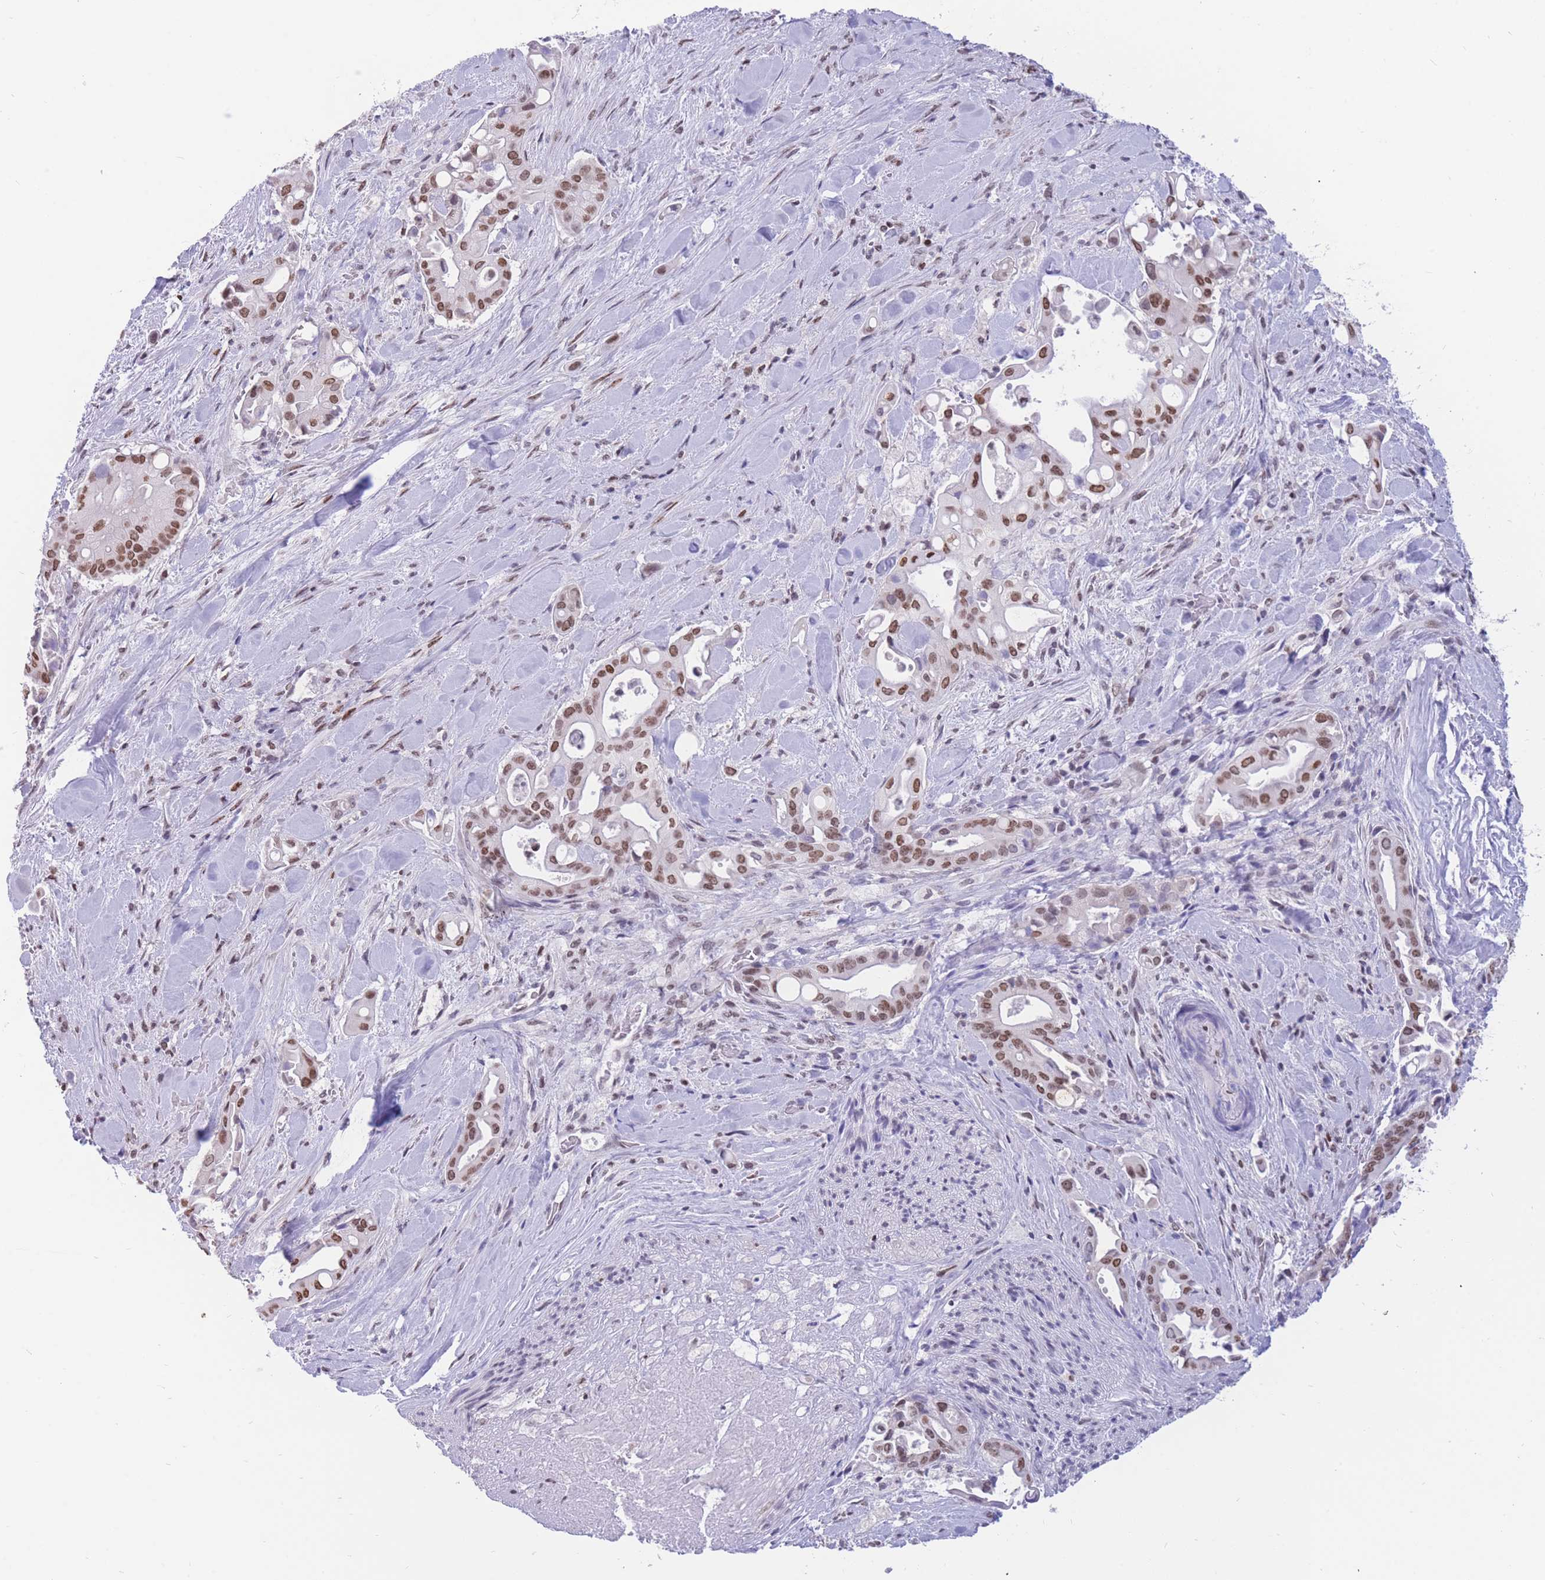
{"staining": {"intensity": "moderate", "quantity": ">75%", "location": "nuclear"}, "tissue": "liver cancer", "cell_type": "Tumor cells", "image_type": "cancer", "snomed": [{"axis": "morphology", "description": "Cholangiocarcinoma"}, {"axis": "topography", "description": "Liver"}], "caption": "High-magnification brightfield microscopy of liver cancer stained with DAB (3,3'-diaminobenzidine) (brown) and counterstained with hematoxylin (blue). tumor cells exhibit moderate nuclear staining is appreciated in about>75% of cells.", "gene": "HMGN1", "patient": {"sex": "female", "age": 68}}